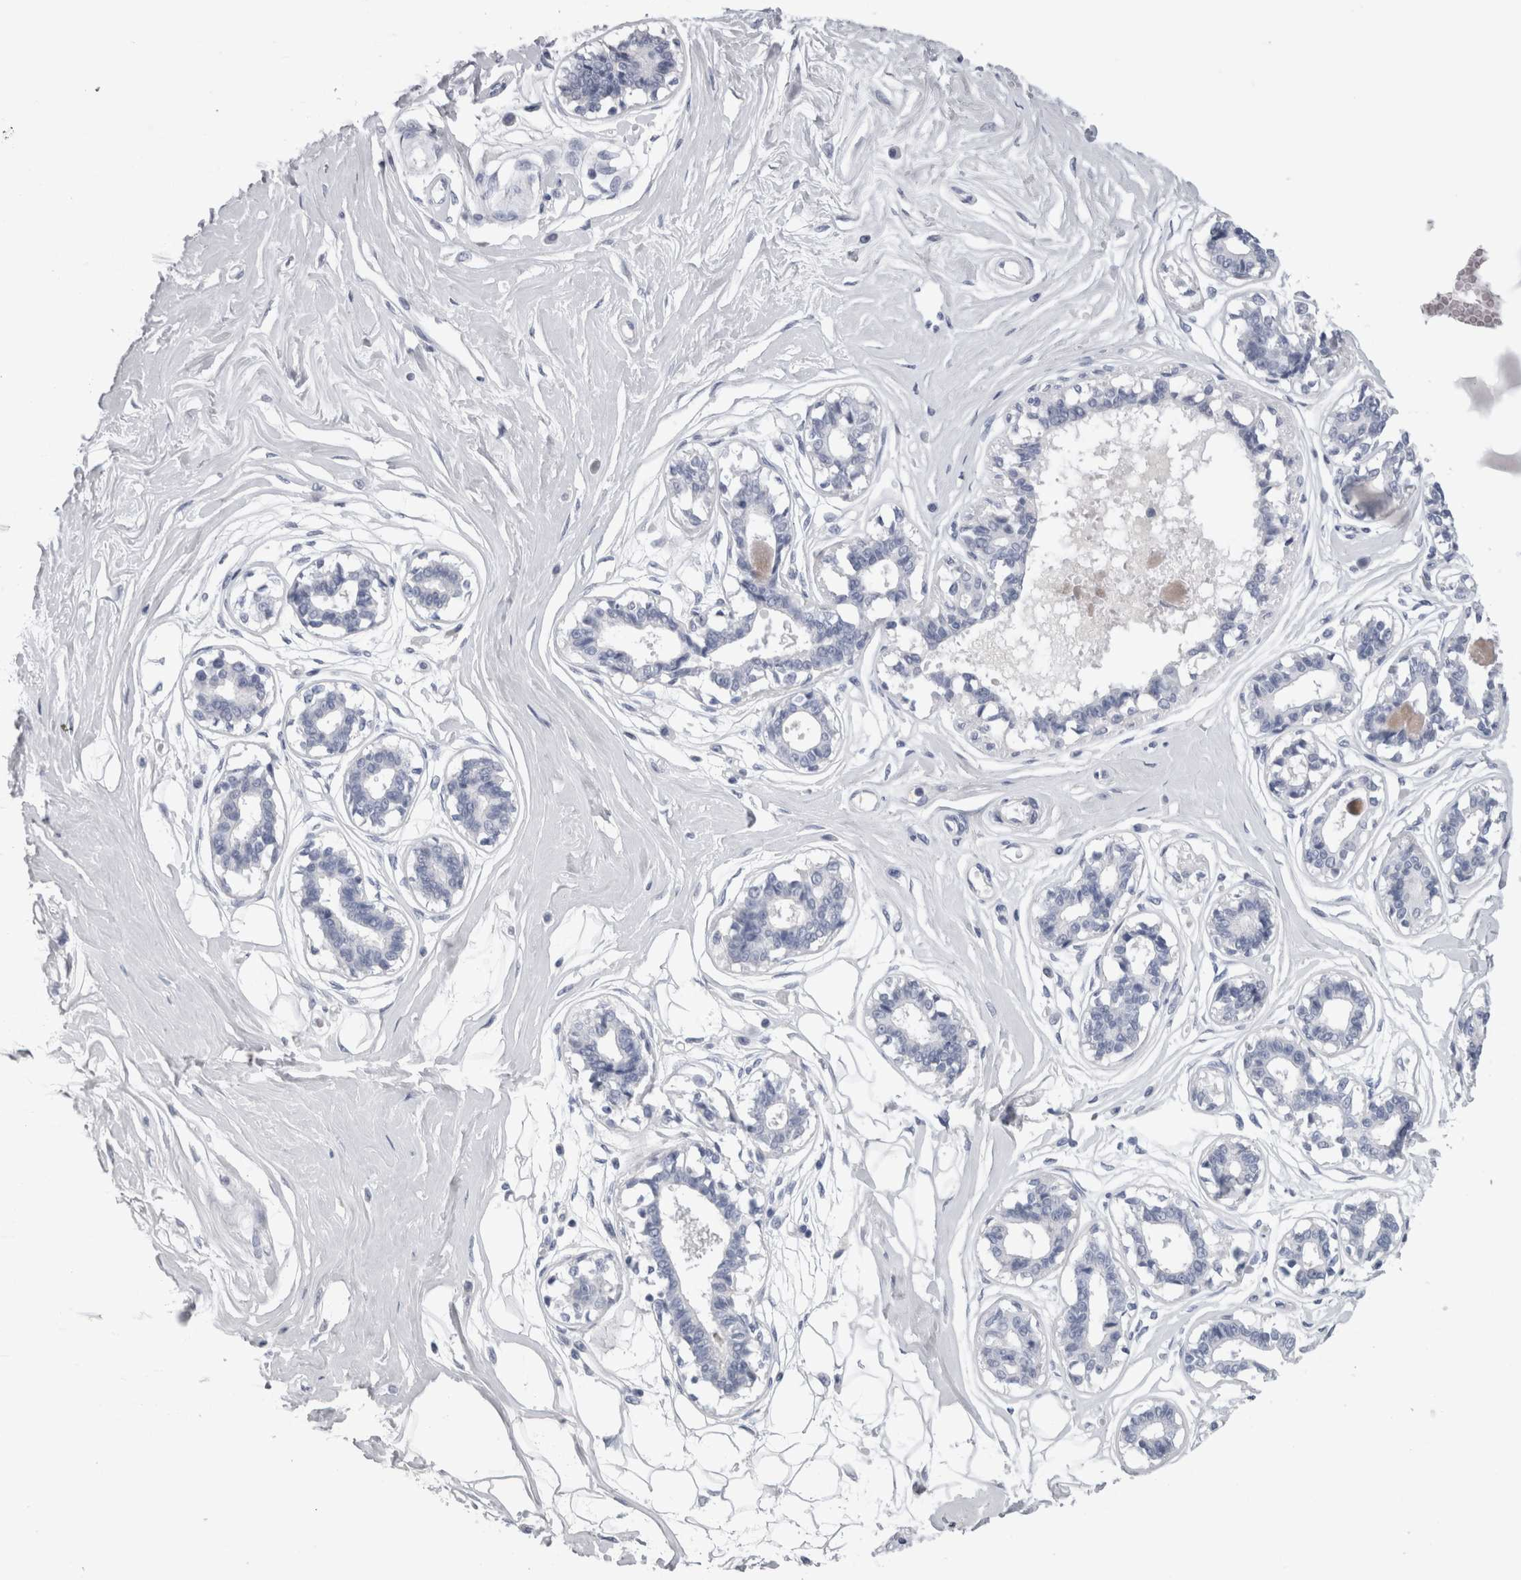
{"staining": {"intensity": "negative", "quantity": "none", "location": "none"}, "tissue": "breast", "cell_type": "Adipocytes", "image_type": "normal", "snomed": [{"axis": "morphology", "description": "Normal tissue, NOS"}, {"axis": "topography", "description": "Breast"}], "caption": "DAB immunohistochemical staining of unremarkable breast exhibits no significant expression in adipocytes. (Immunohistochemistry, brightfield microscopy, high magnification).", "gene": "CA8", "patient": {"sex": "female", "age": 45}}